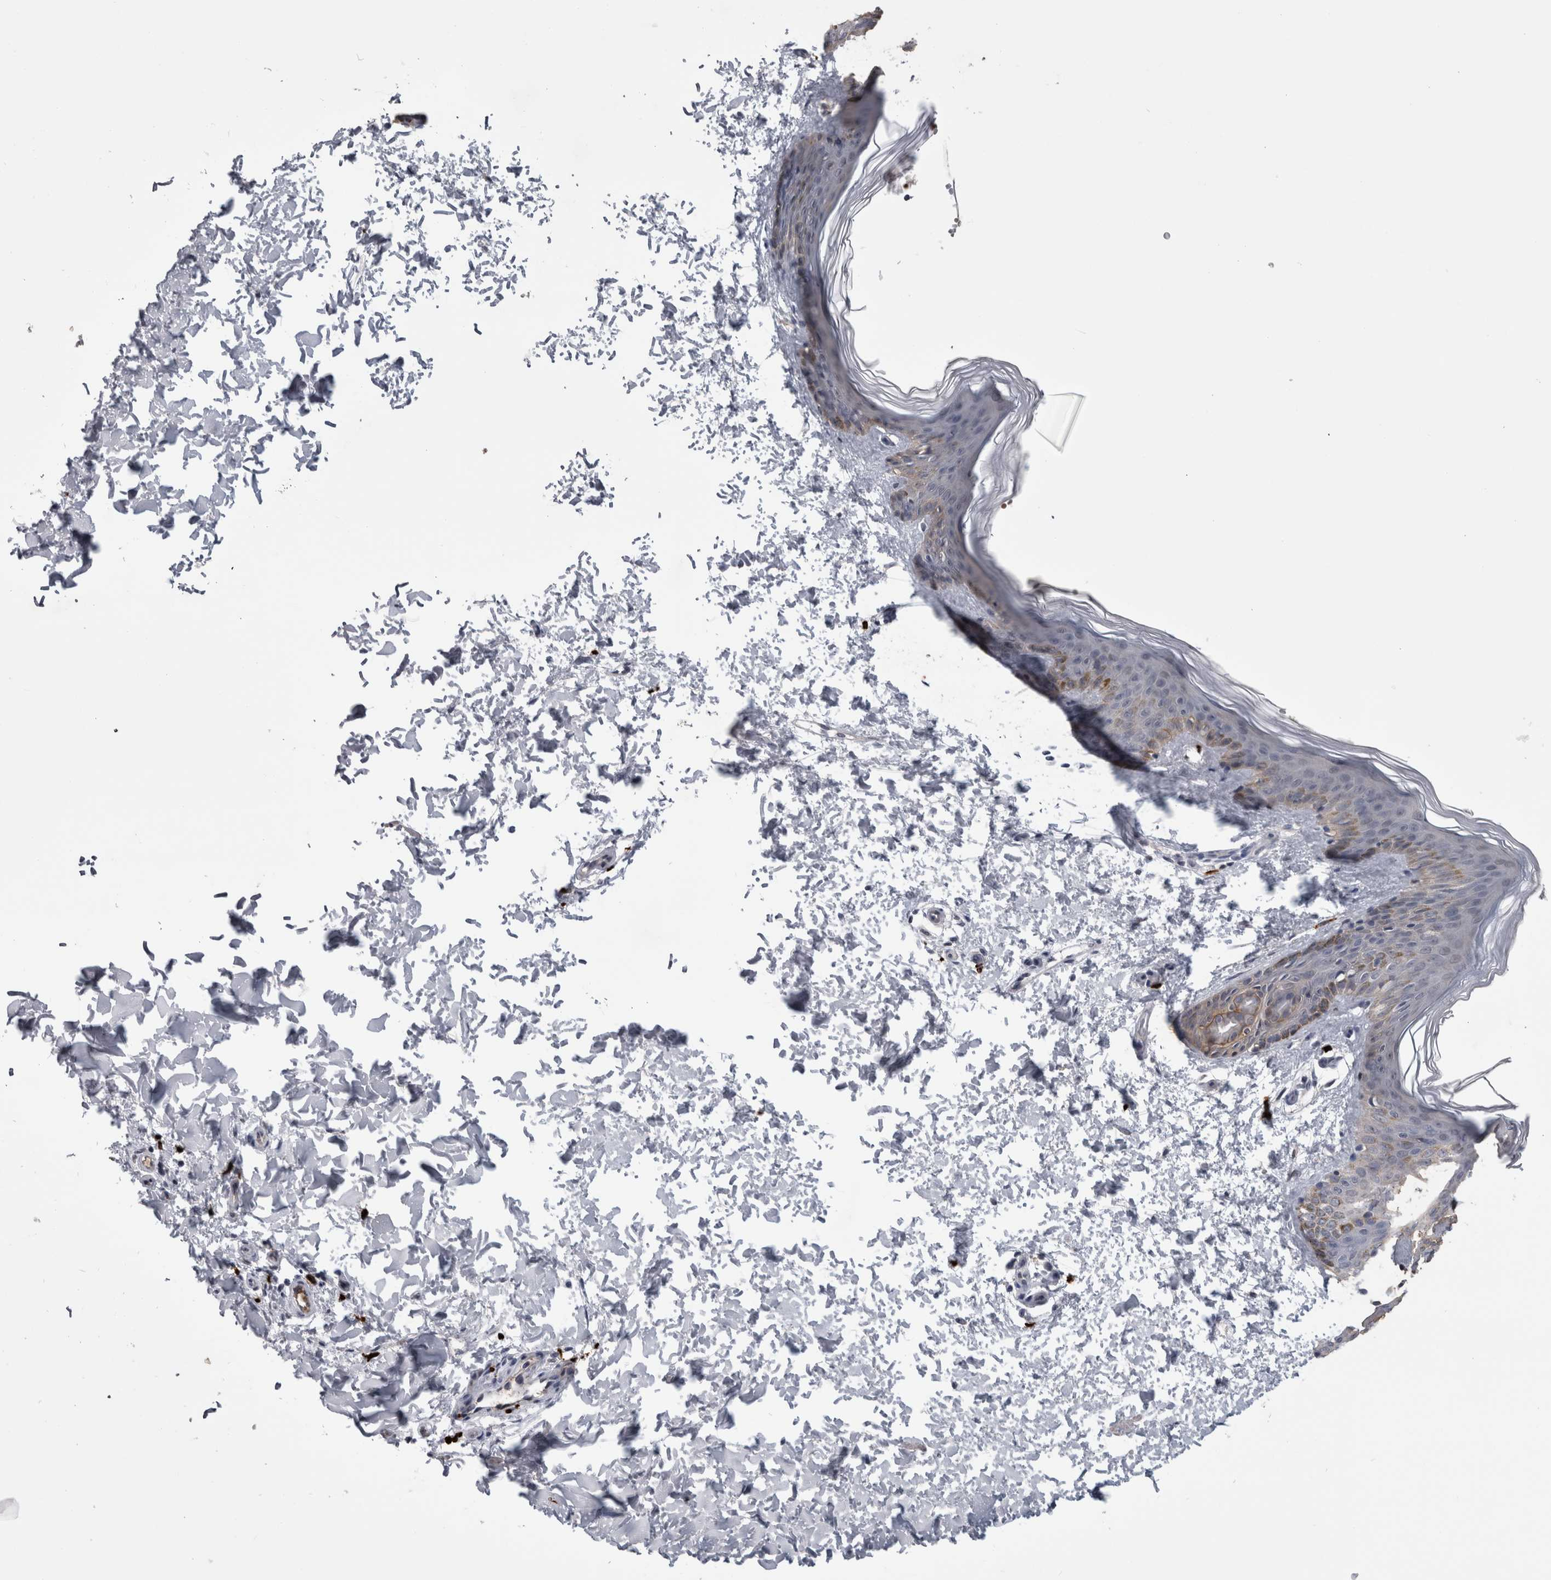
{"staining": {"intensity": "negative", "quantity": "none", "location": "none"}, "tissue": "skin", "cell_type": "Fibroblasts", "image_type": "normal", "snomed": [{"axis": "morphology", "description": "Normal tissue, NOS"}, {"axis": "morphology", "description": "Neoplasm, benign, NOS"}, {"axis": "topography", "description": "Skin"}, {"axis": "topography", "description": "Soft tissue"}], "caption": "A high-resolution histopathology image shows immunohistochemistry staining of unremarkable skin, which displays no significant expression in fibroblasts.", "gene": "PEBP4", "patient": {"sex": "male", "age": 26}}